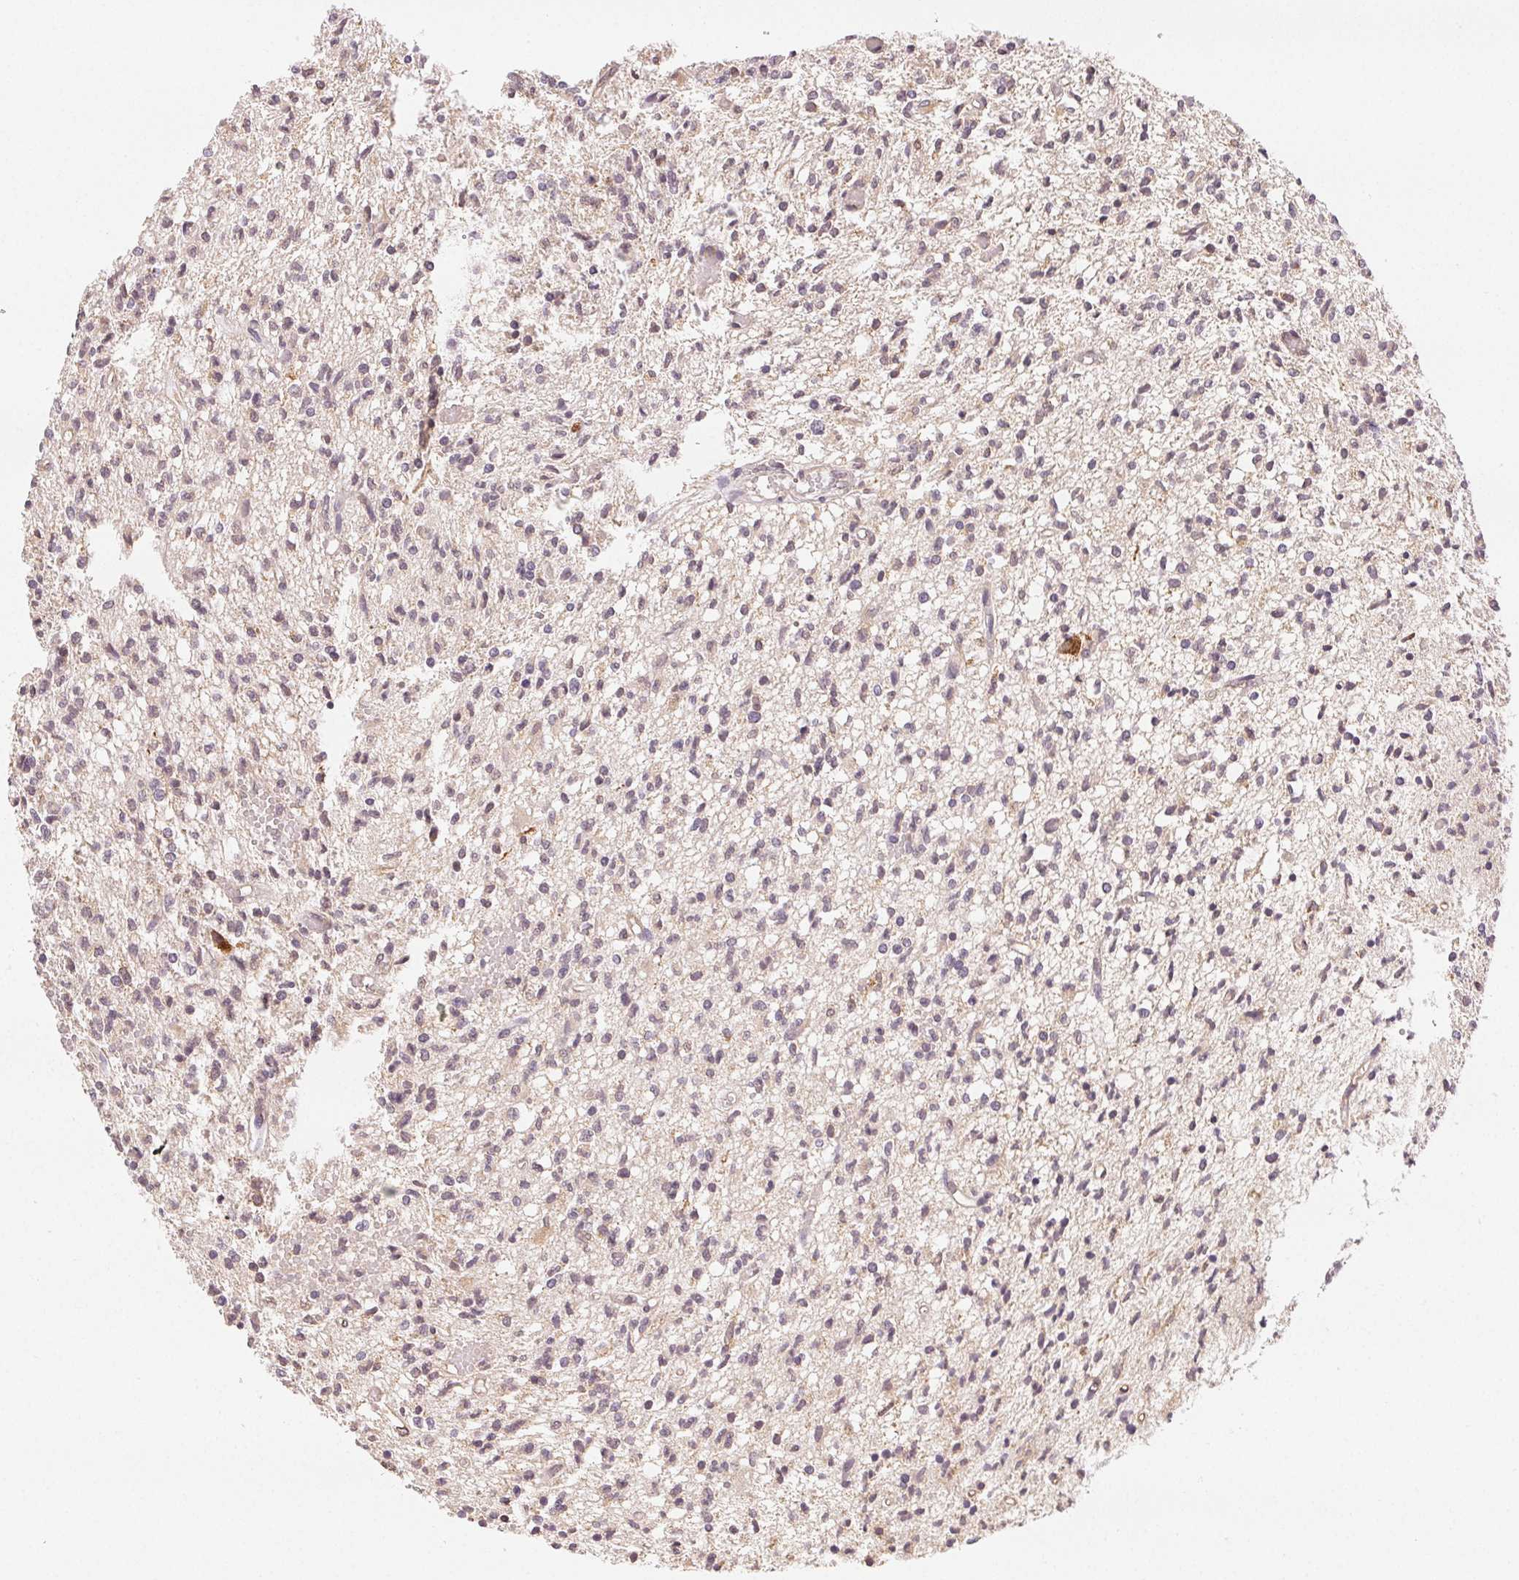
{"staining": {"intensity": "negative", "quantity": "none", "location": "none"}, "tissue": "glioma", "cell_type": "Tumor cells", "image_type": "cancer", "snomed": [{"axis": "morphology", "description": "Glioma, malignant, Low grade"}, {"axis": "topography", "description": "Brain"}], "caption": "High power microscopy micrograph of an IHC photomicrograph of glioma, revealing no significant staining in tumor cells.", "gene": "SEZ6L2", "patient": {"sex": "male", "age": 64}}